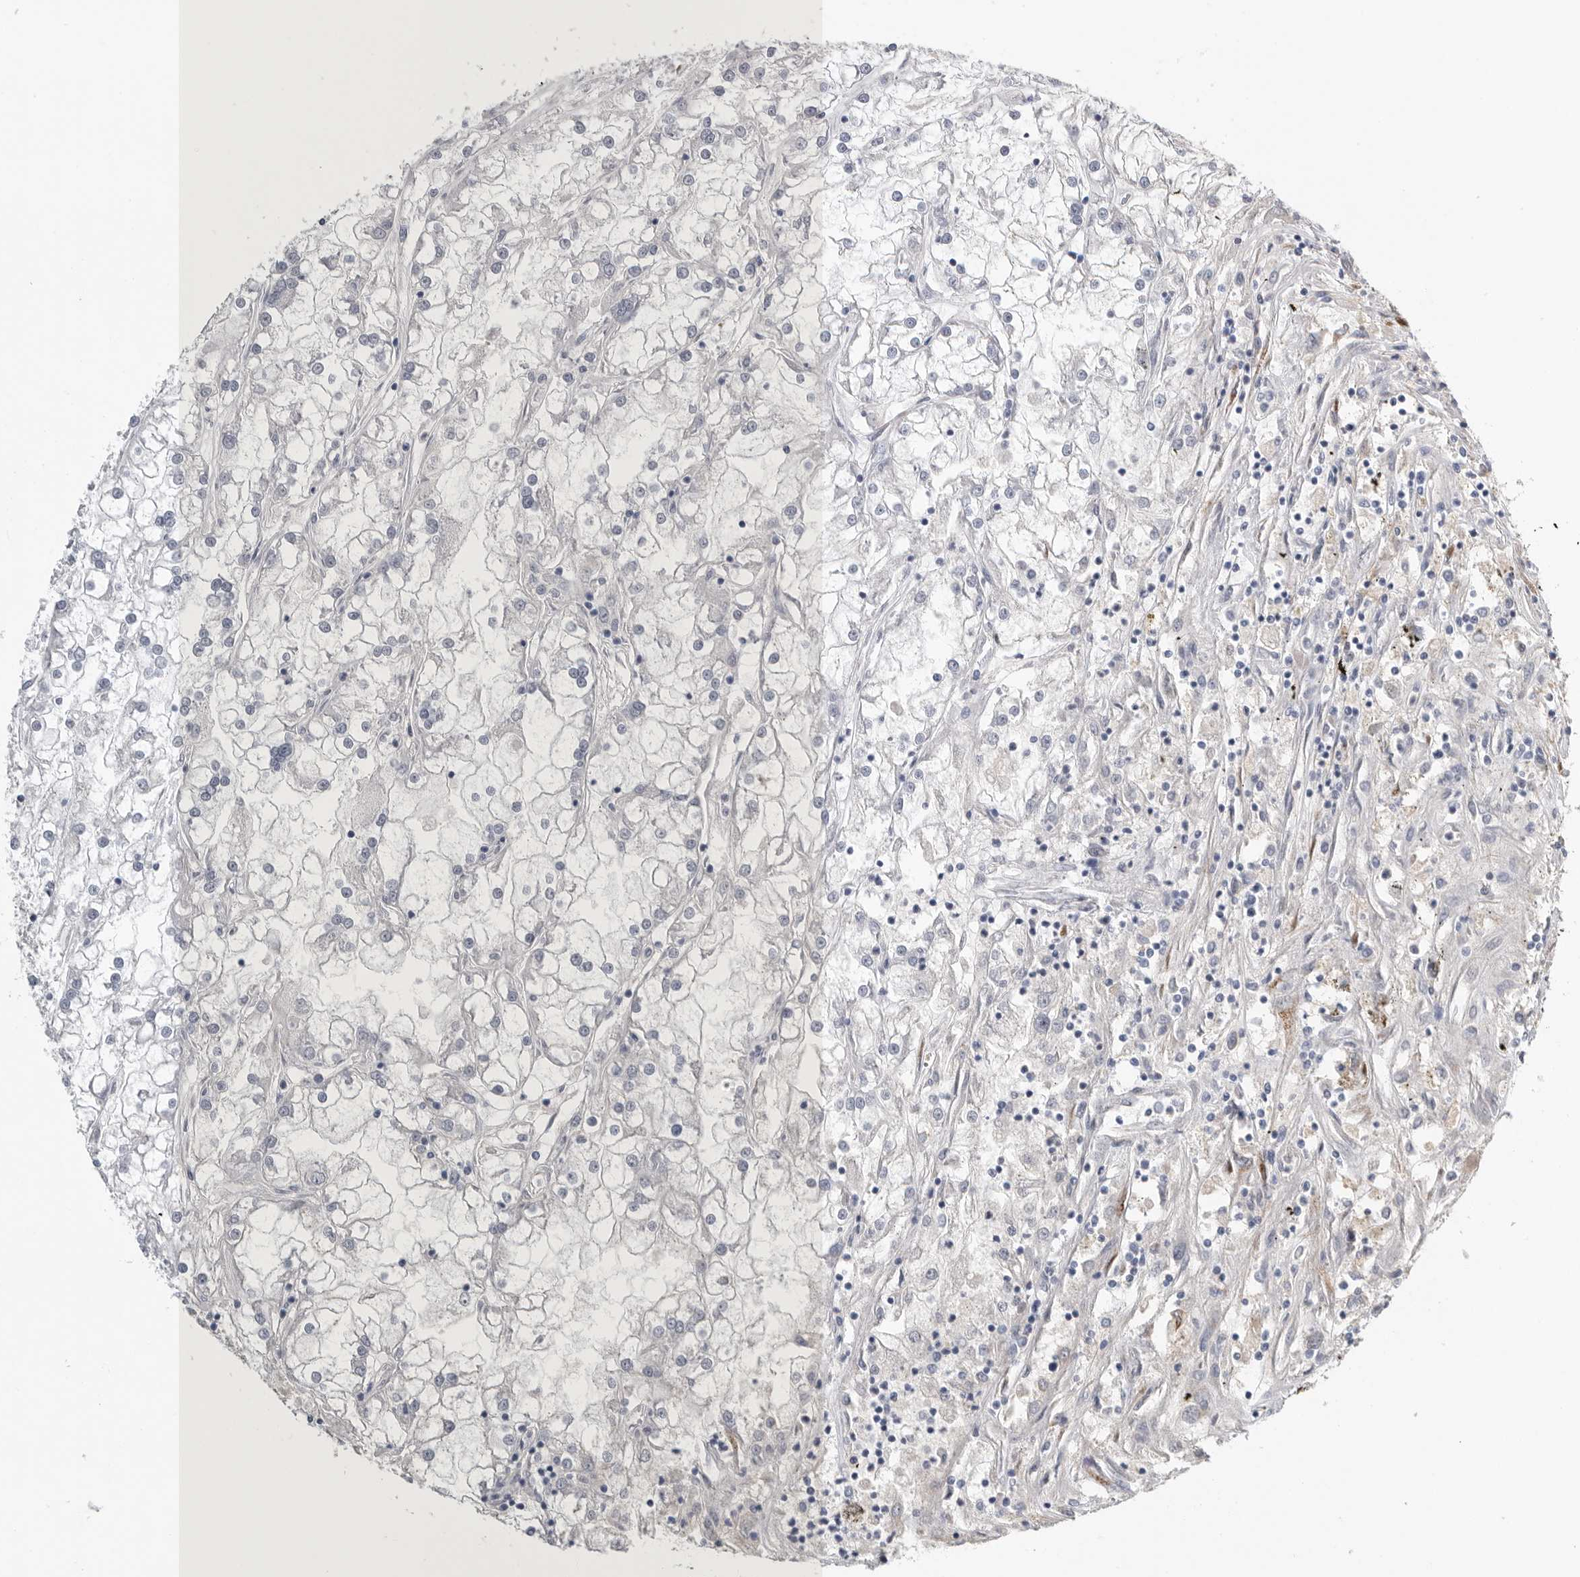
{"staining": {"intensity": "negative", "quantity": "none", "location": "none"}, "tissue": "renal cancer", "cell_type": "Tumor cells", "image_type": "cancer", "snomed": [{"axis": "morphology", "description": "Adenocarcinoma, NOS"}, {"axis": "topography", "description": "Kidney"}], "caption": "This is an immunohistochemistry histopathology image of human adenocarcinoma (renal). There is no expression in tumor cells.", "gene": "TIMP1", "patient": {"sex": "female", "age": 52}}